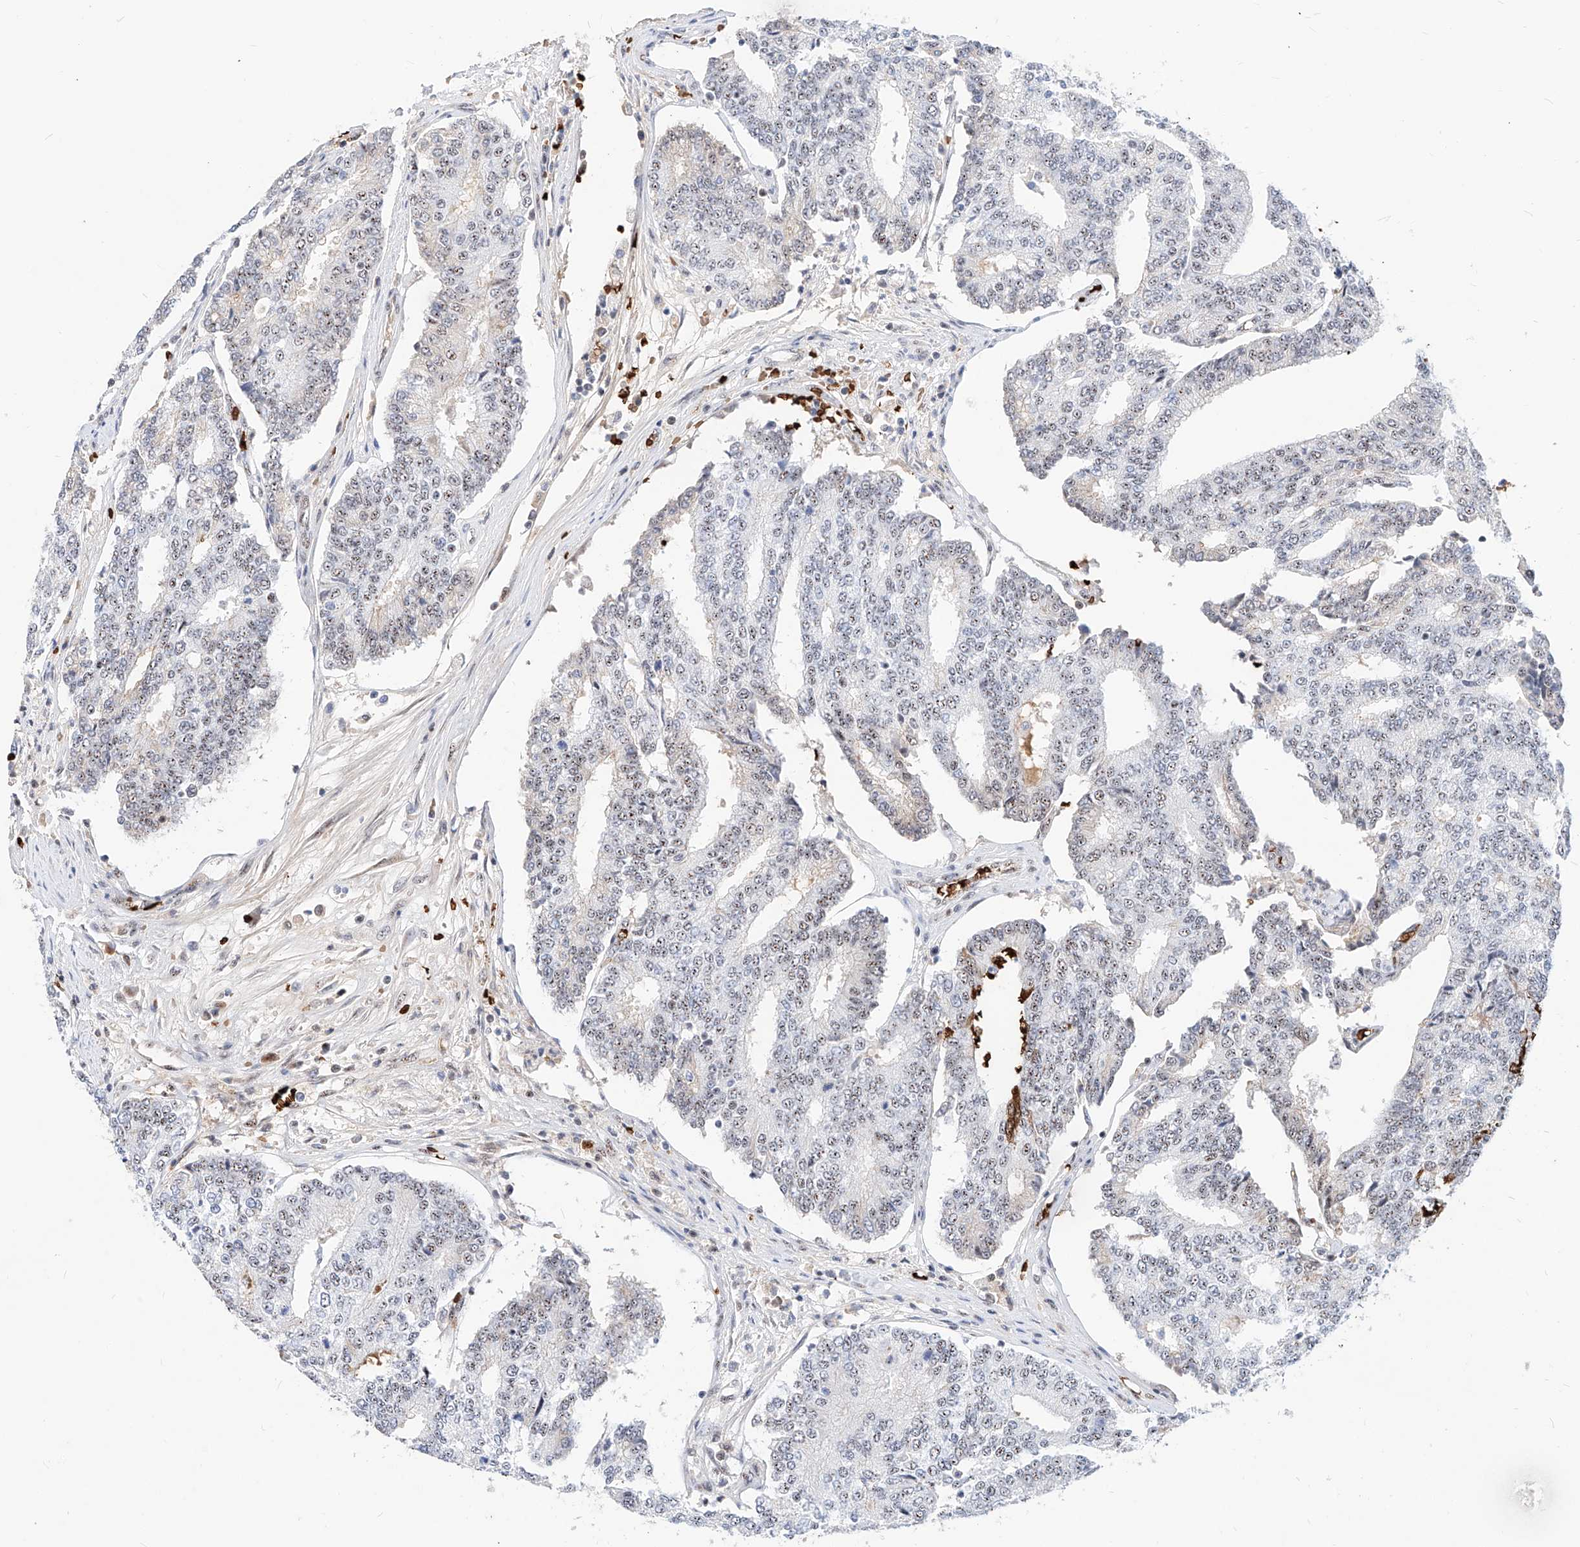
{"staining": {"intensity": "weak", "quantity": "25%-75%", "location": "nuclear"}, "tissue": "prostate cancer", "cell_type": "Tumor cells", "image_type": "cancer", "snomed": [{"axis": "morphology", "description": "Normal tissue, NOS"}, {"axis": "morphology", "description": "Adenocarcinoma, High grade"}, {"axis": "topography", "description": "Prostate"}, {"axis": "topography", "description": "Seminal veicle"}], "caption": "Prostate cancer (high-grade adenocarcinoma) was stained to show a protein in brown. There is low levels of weak nuclear positivity in about 25%-75% of tumor cells.", "gene": "ZFP42", "patient": {"sex": "male", "age": 55}}